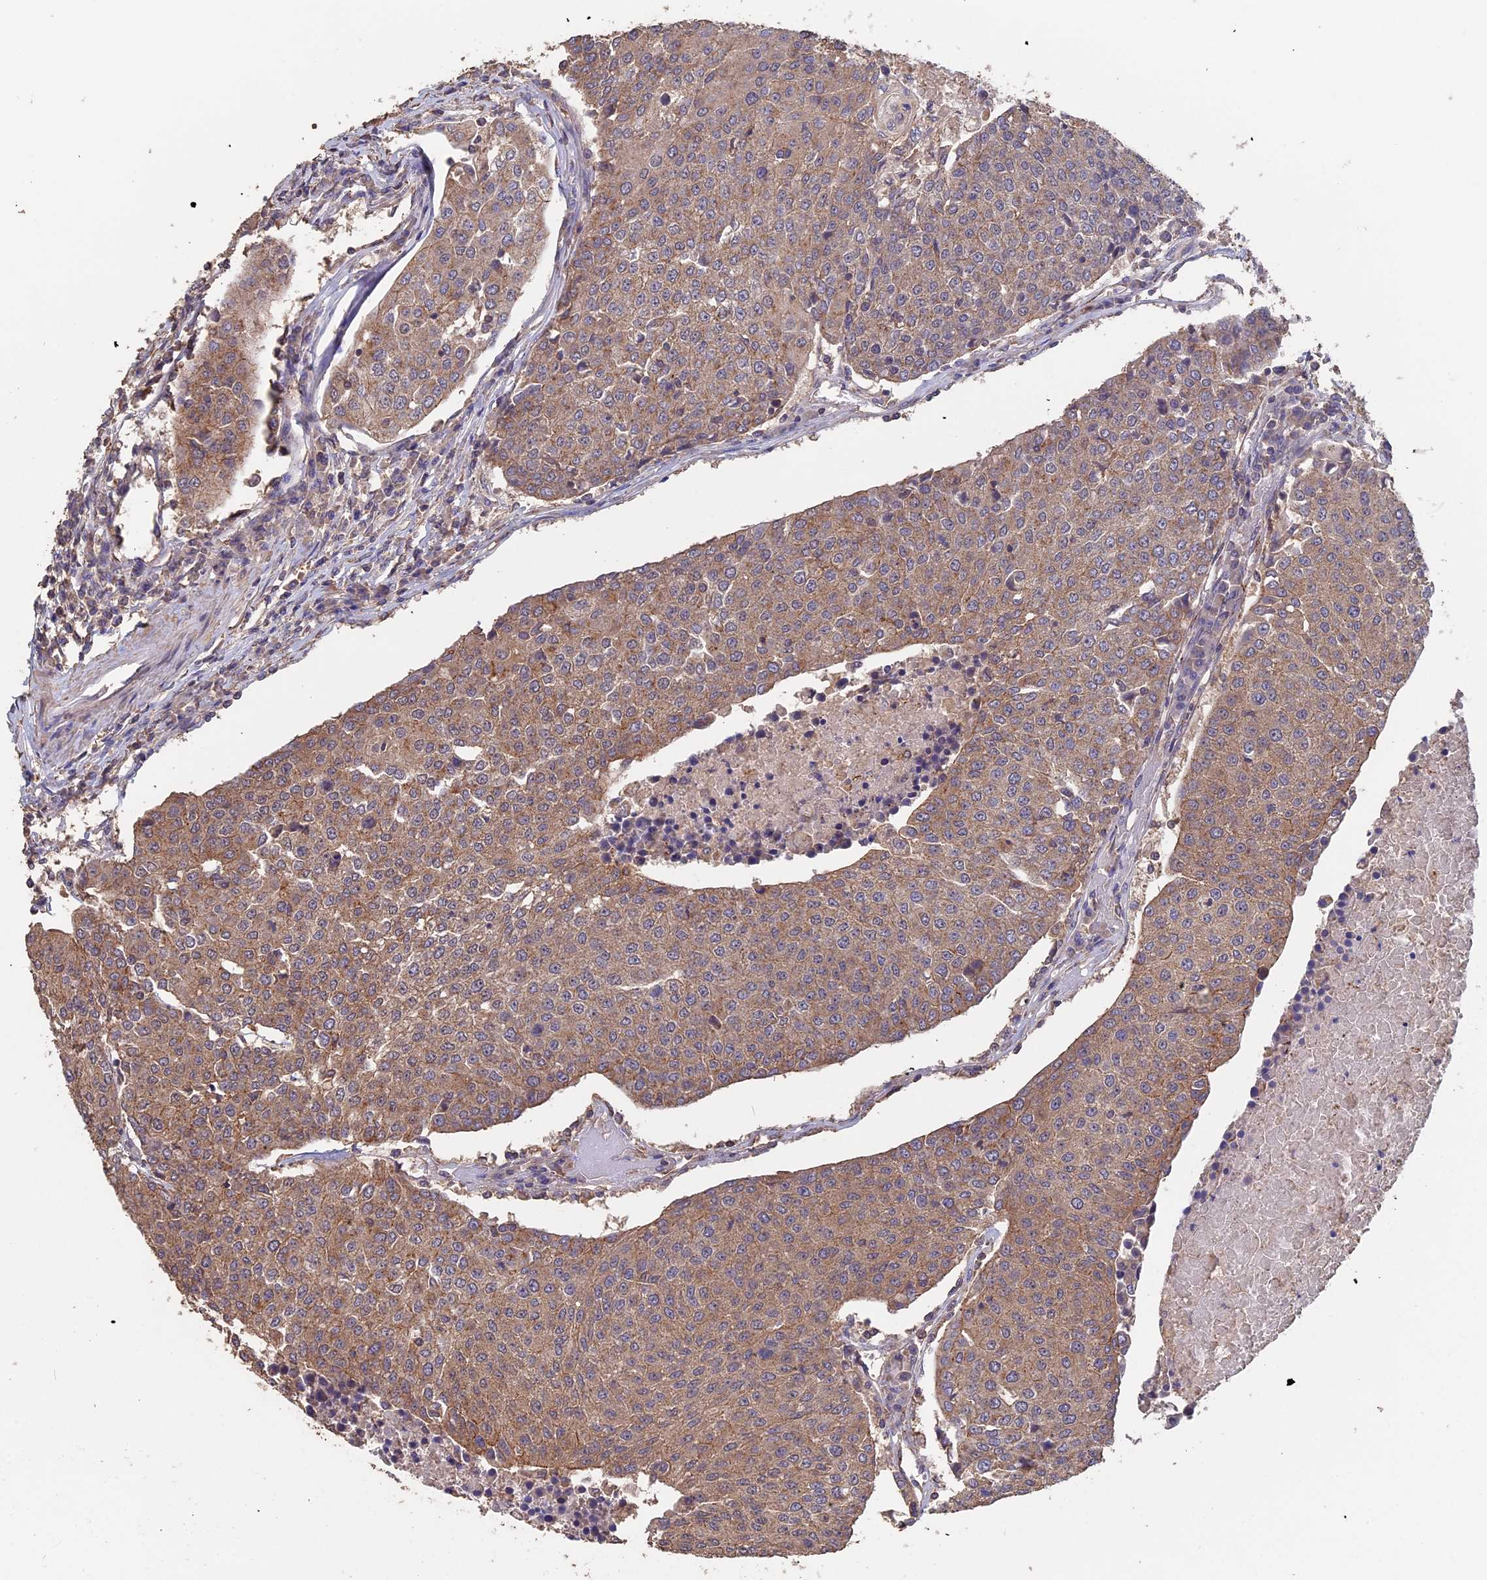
{"staining": {"intensity": "weak", "quantity": ">75%", "location": "cytoplasmic/membranous"}, "tissue": "urothelial cancer", "cell_type": "Tumor cells", "image_type": "cancer", "snomed": [{"axis": "morphology", "description": "Urothelial carcinoma, High grade"}, {"axis": "topography", "description": "Urinary bladder"}], "caption": "Urothelial carcinoma (high-grade) was stained to show a protein in brown. There is low levels of weak cytoplasmic/membranous staining in about >75% of tumor cells. Using DAB (3,3'-diaminobenzidine) (brown) and hematoxylin (blue) stains, captured at high magnification using brightfield microscopy.", "gene": "PIGQ", "patient": {"sex": "female", "age": 85}}